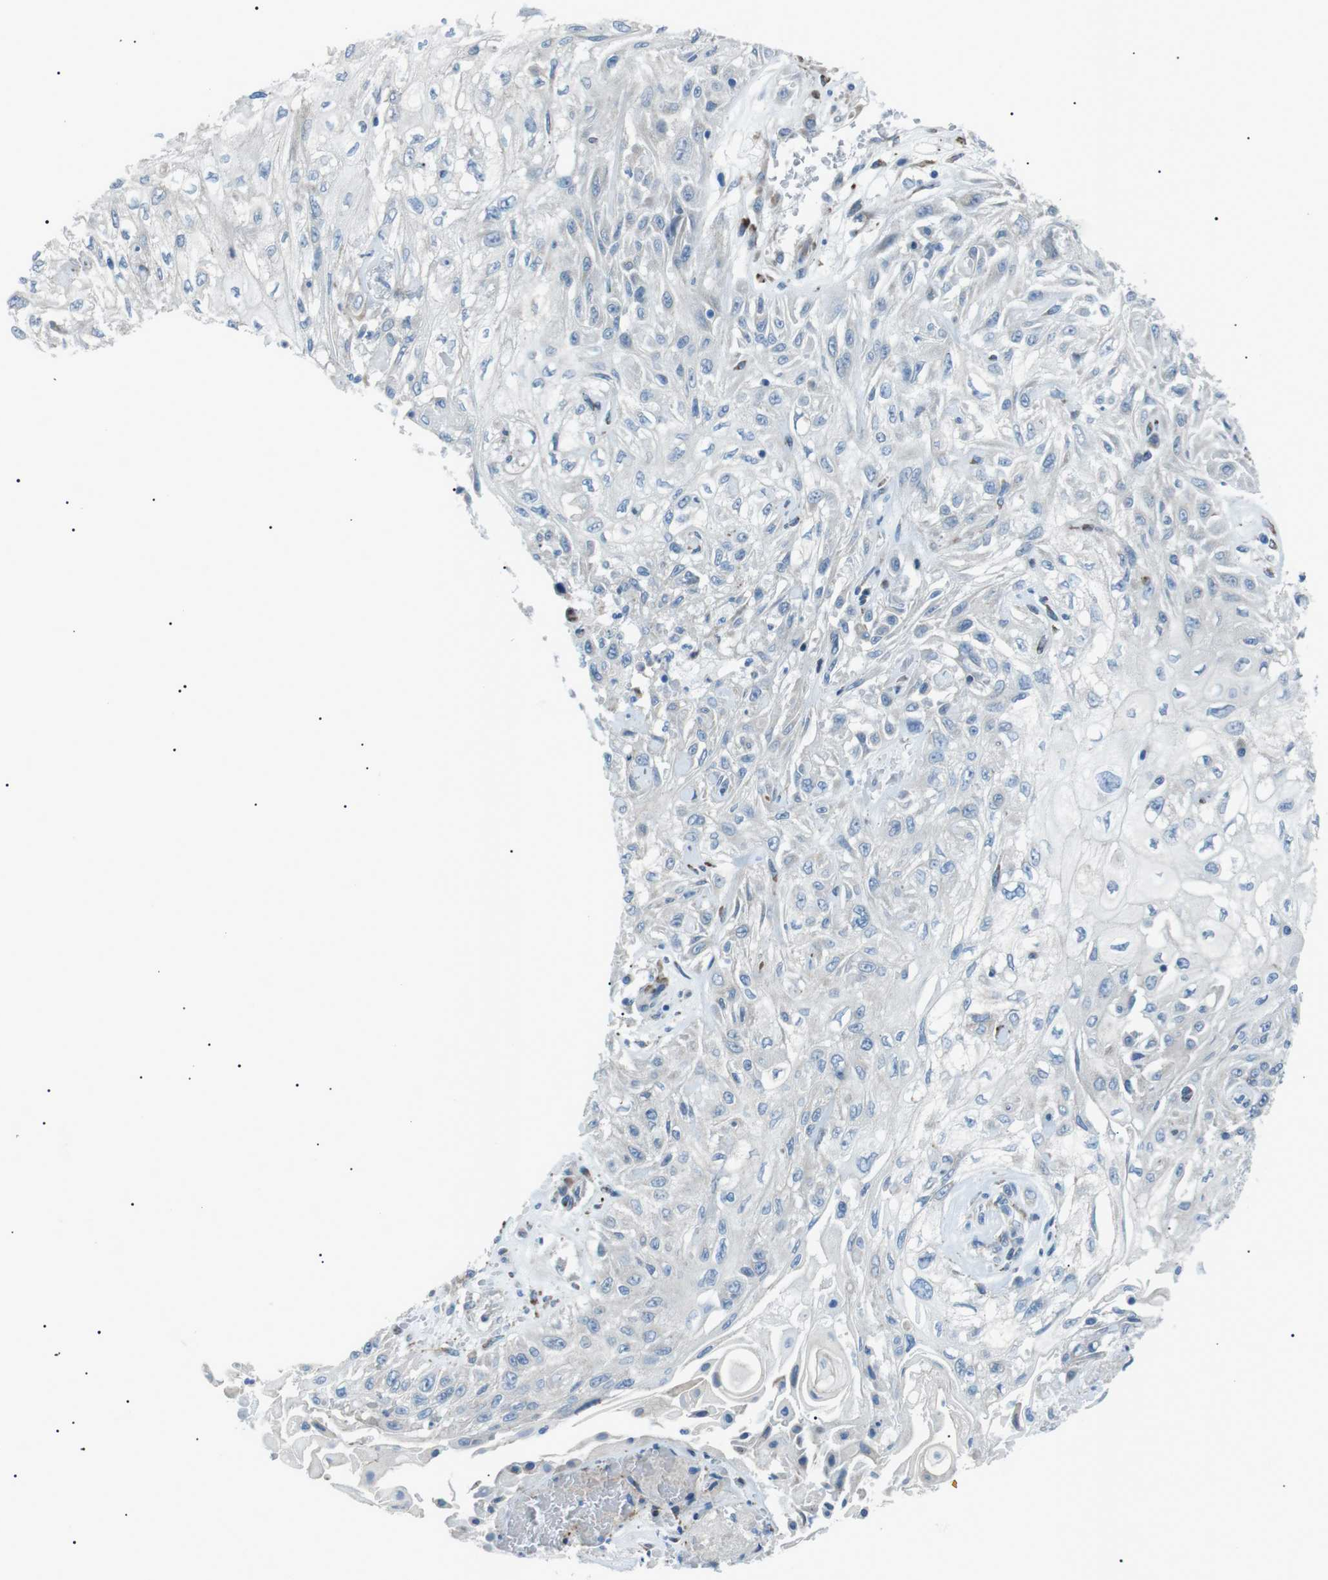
{"staining": {"intensity": "negative", "quantity": "none", "location": "none"}, "tissue": "skin cancer", "cell_type": "Tumor cells", "image_type": "cancer", "snomed": [{"axis": "morphology", "description": "Squamous cell carcinoma, NOS"}, {"axis": "topography", "description": "Skin"}], "caption": "IHC photomicrograph of neoplastic tissue: skin cancer stained with DAB (3,3'-diaminobenzidine) exhibits no significant protein staining in tumor cells. Brightfield microscopy of immunohistochemistry (IHC) stained with DAB (brown) and hematoxylin (blue), captured at high magnification.", "gene": "MTARC2", "patient": {"sex": "male", "age": 75}}